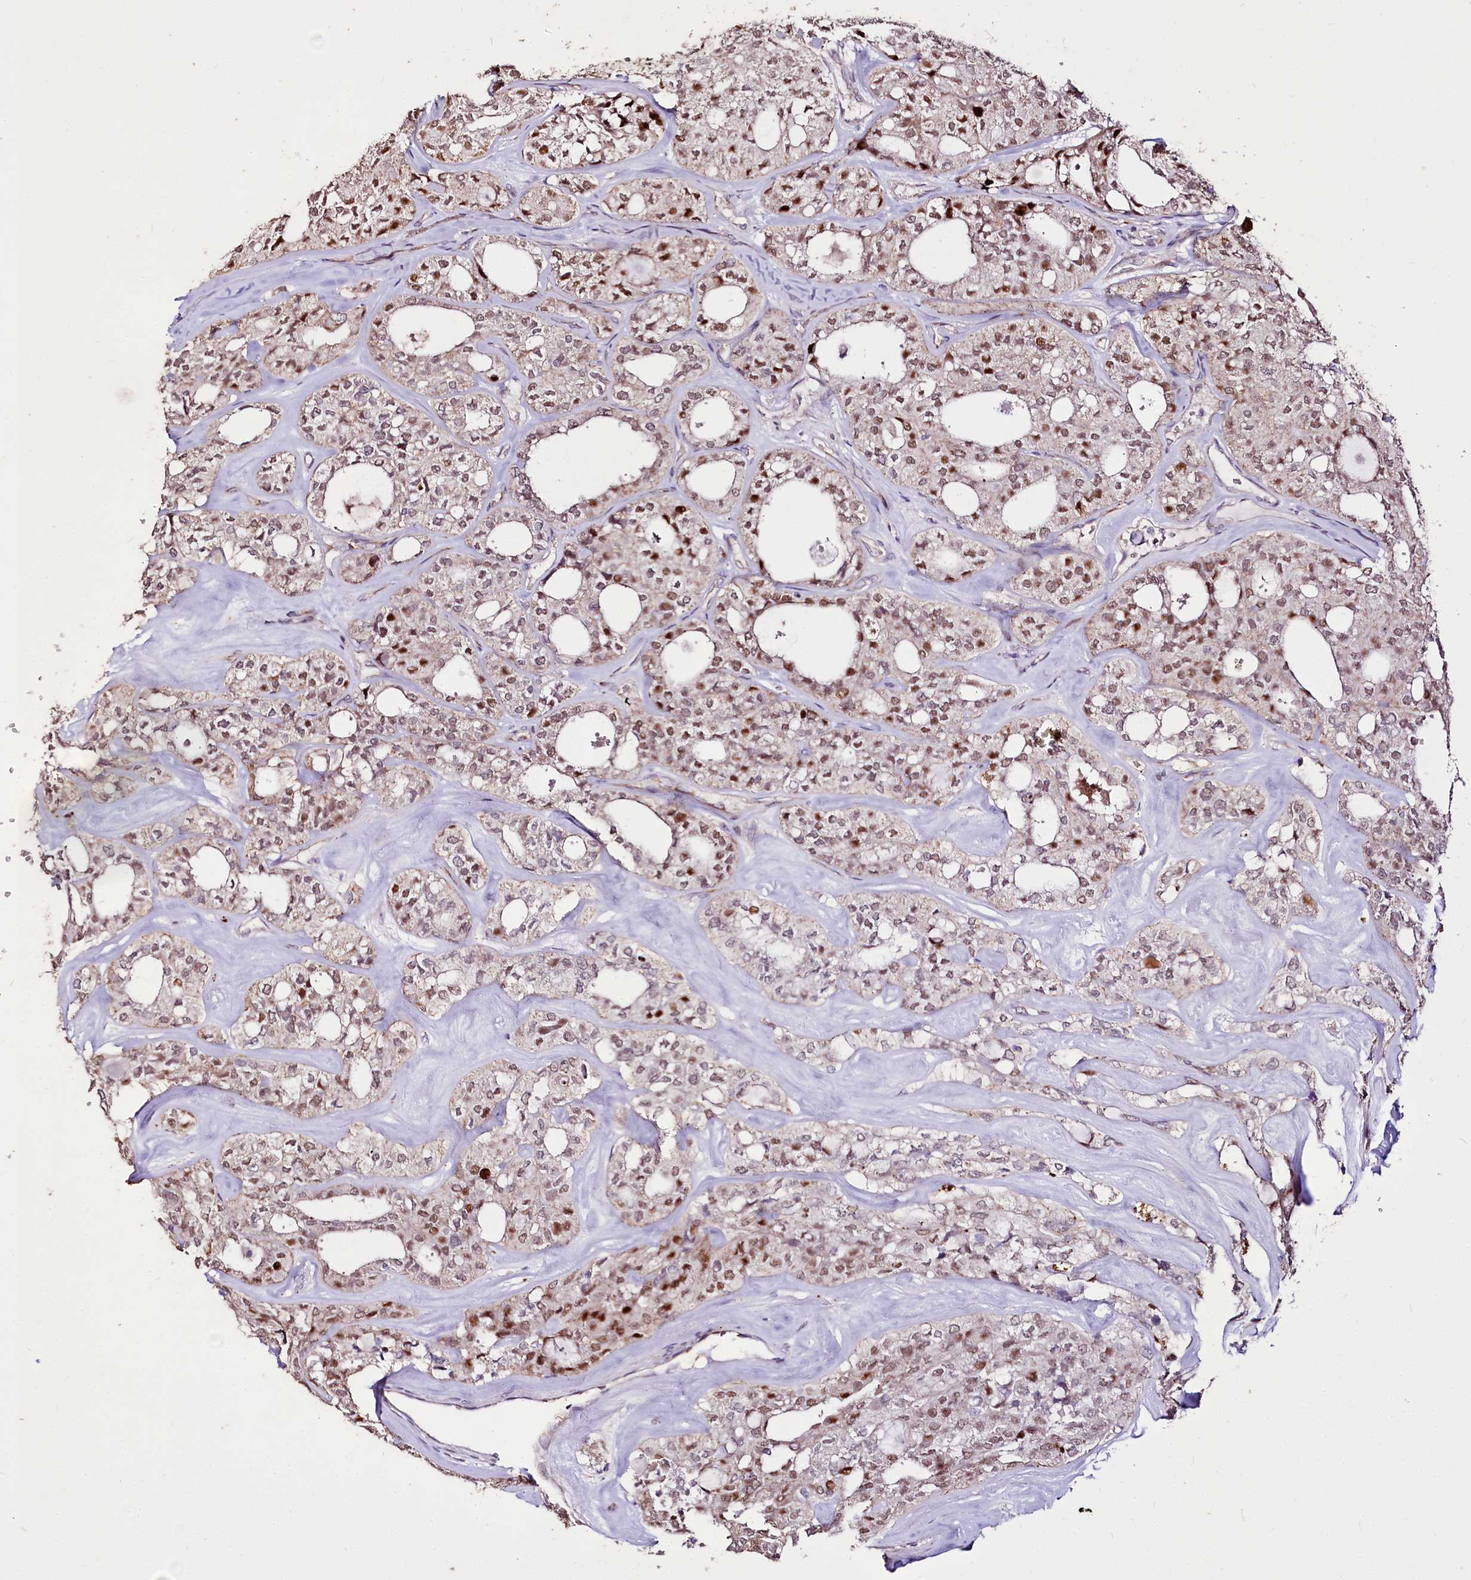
{"staining": {"intensity": "moderate", "quantity": "25%-75%", "location": "nuclear"}, "tissue": "thyroid cancer", "cell_type": "Tumor cells", "image_type": "cancer", "snomed": [{"axis": "morphology", "description": "Follicular adenoma carcinoma, NOS"}, {"axis": "topography", "description": "Thyroid gland"}], "caption": "Protein expression analysis of thyroid cancer exhibits moderate nuclear expression in about 25%-75% of tumor cells. (brown staining indicates protein expression, while blue staining denotes nuclei).", "gene": "CARD19", "patient": {"sex": "male", "age": 75}}